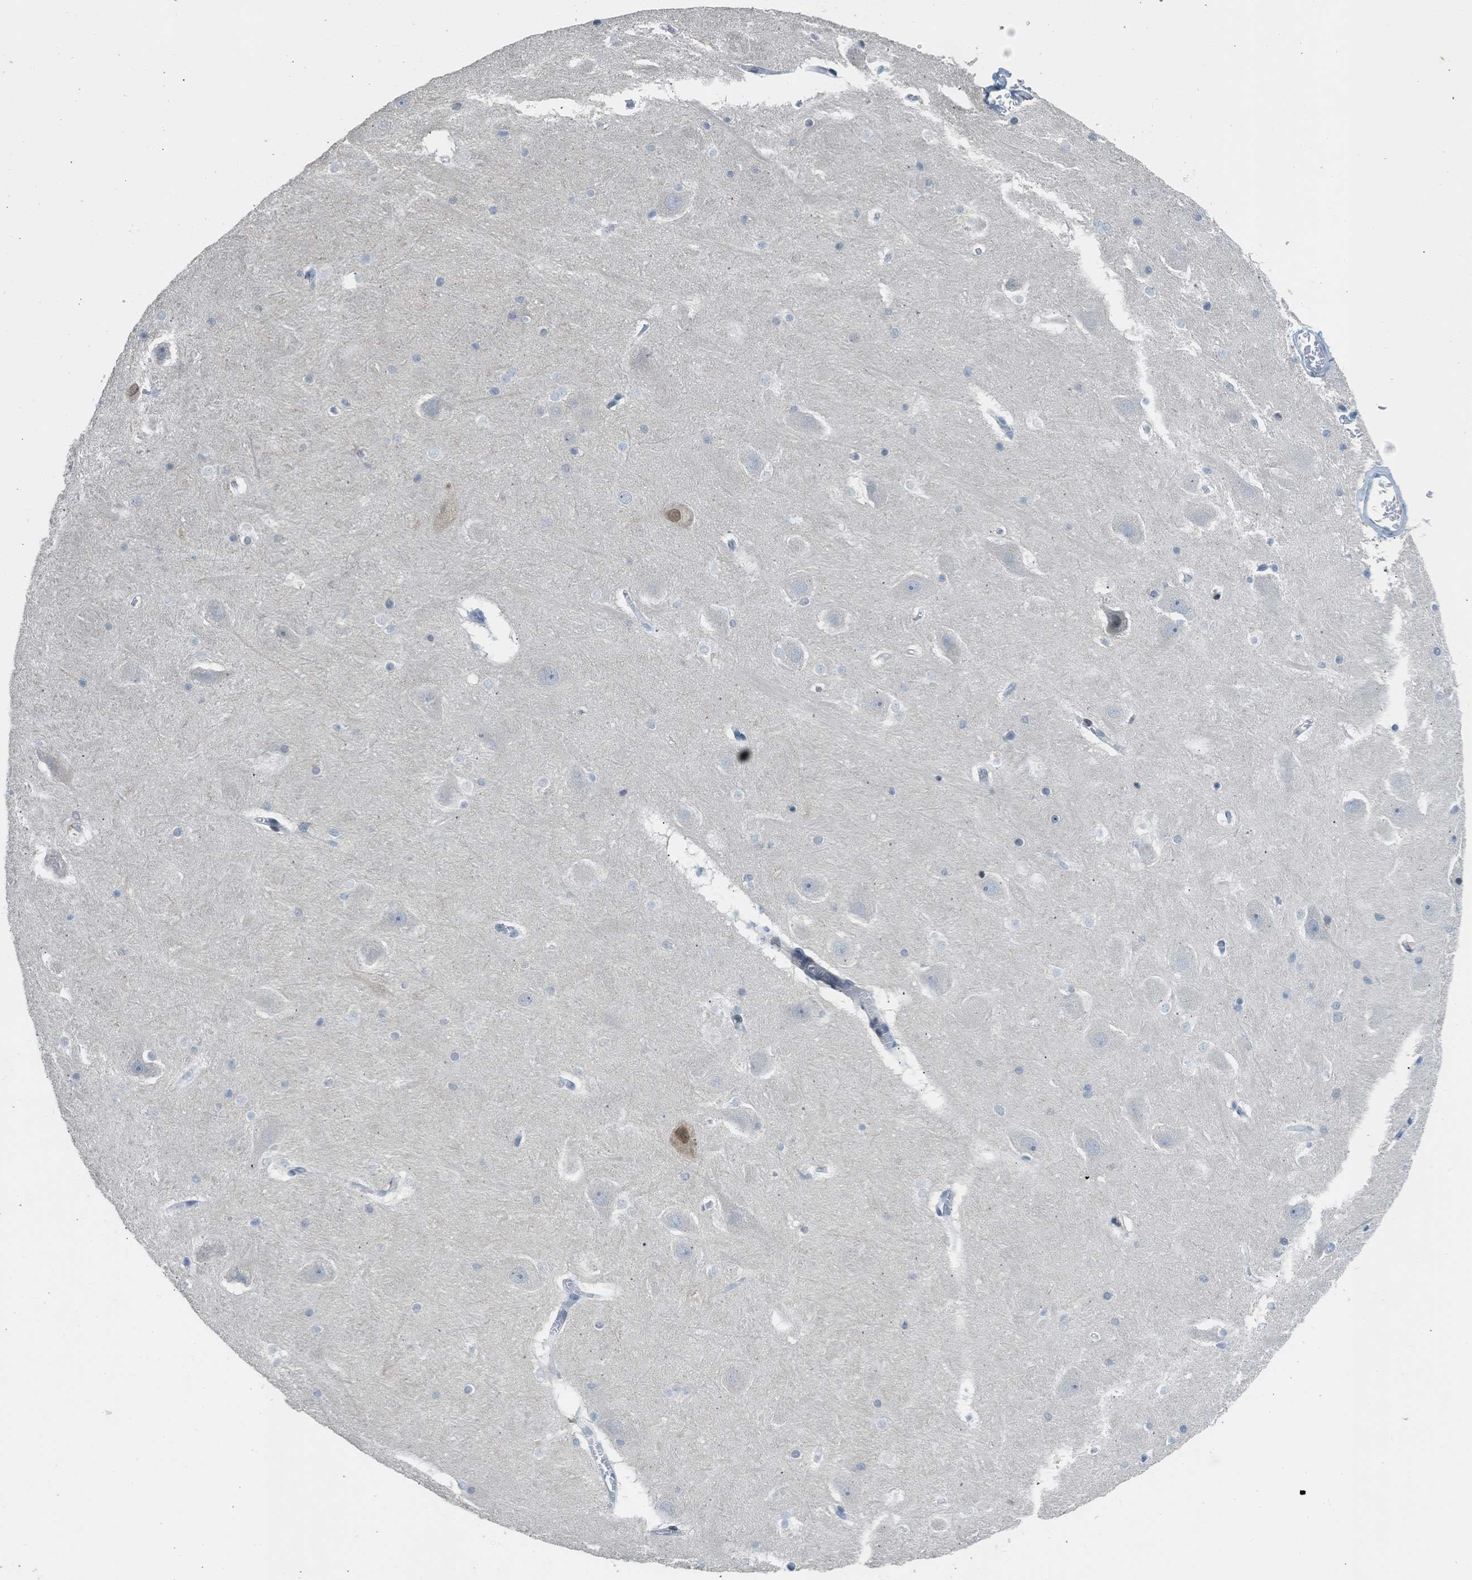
{"staining": {"intensity": "negative", "quantity": "none", "location": "none"}, "tissue": "hippocampus", "cell_type": "Glial cells", "image_type": "normal", "snomed": [{"axis": "morphology", "description": "Normal tissue, NOS"}, {"axis": "topography", "description": "Hippocampus"}], "caption": "Immunohistochemical staining of normal hippocampus demonstrates no significant expression in glial cells. The staining was performed using DAB (3,3'-diaminobenzidine) to visualize the protein expression in brown, while the nuclei were stained in blue with hematoxylin (Magnification: 20x).", "gene": "TTBK2", "patient": {"sex": "male", "age": 45}}